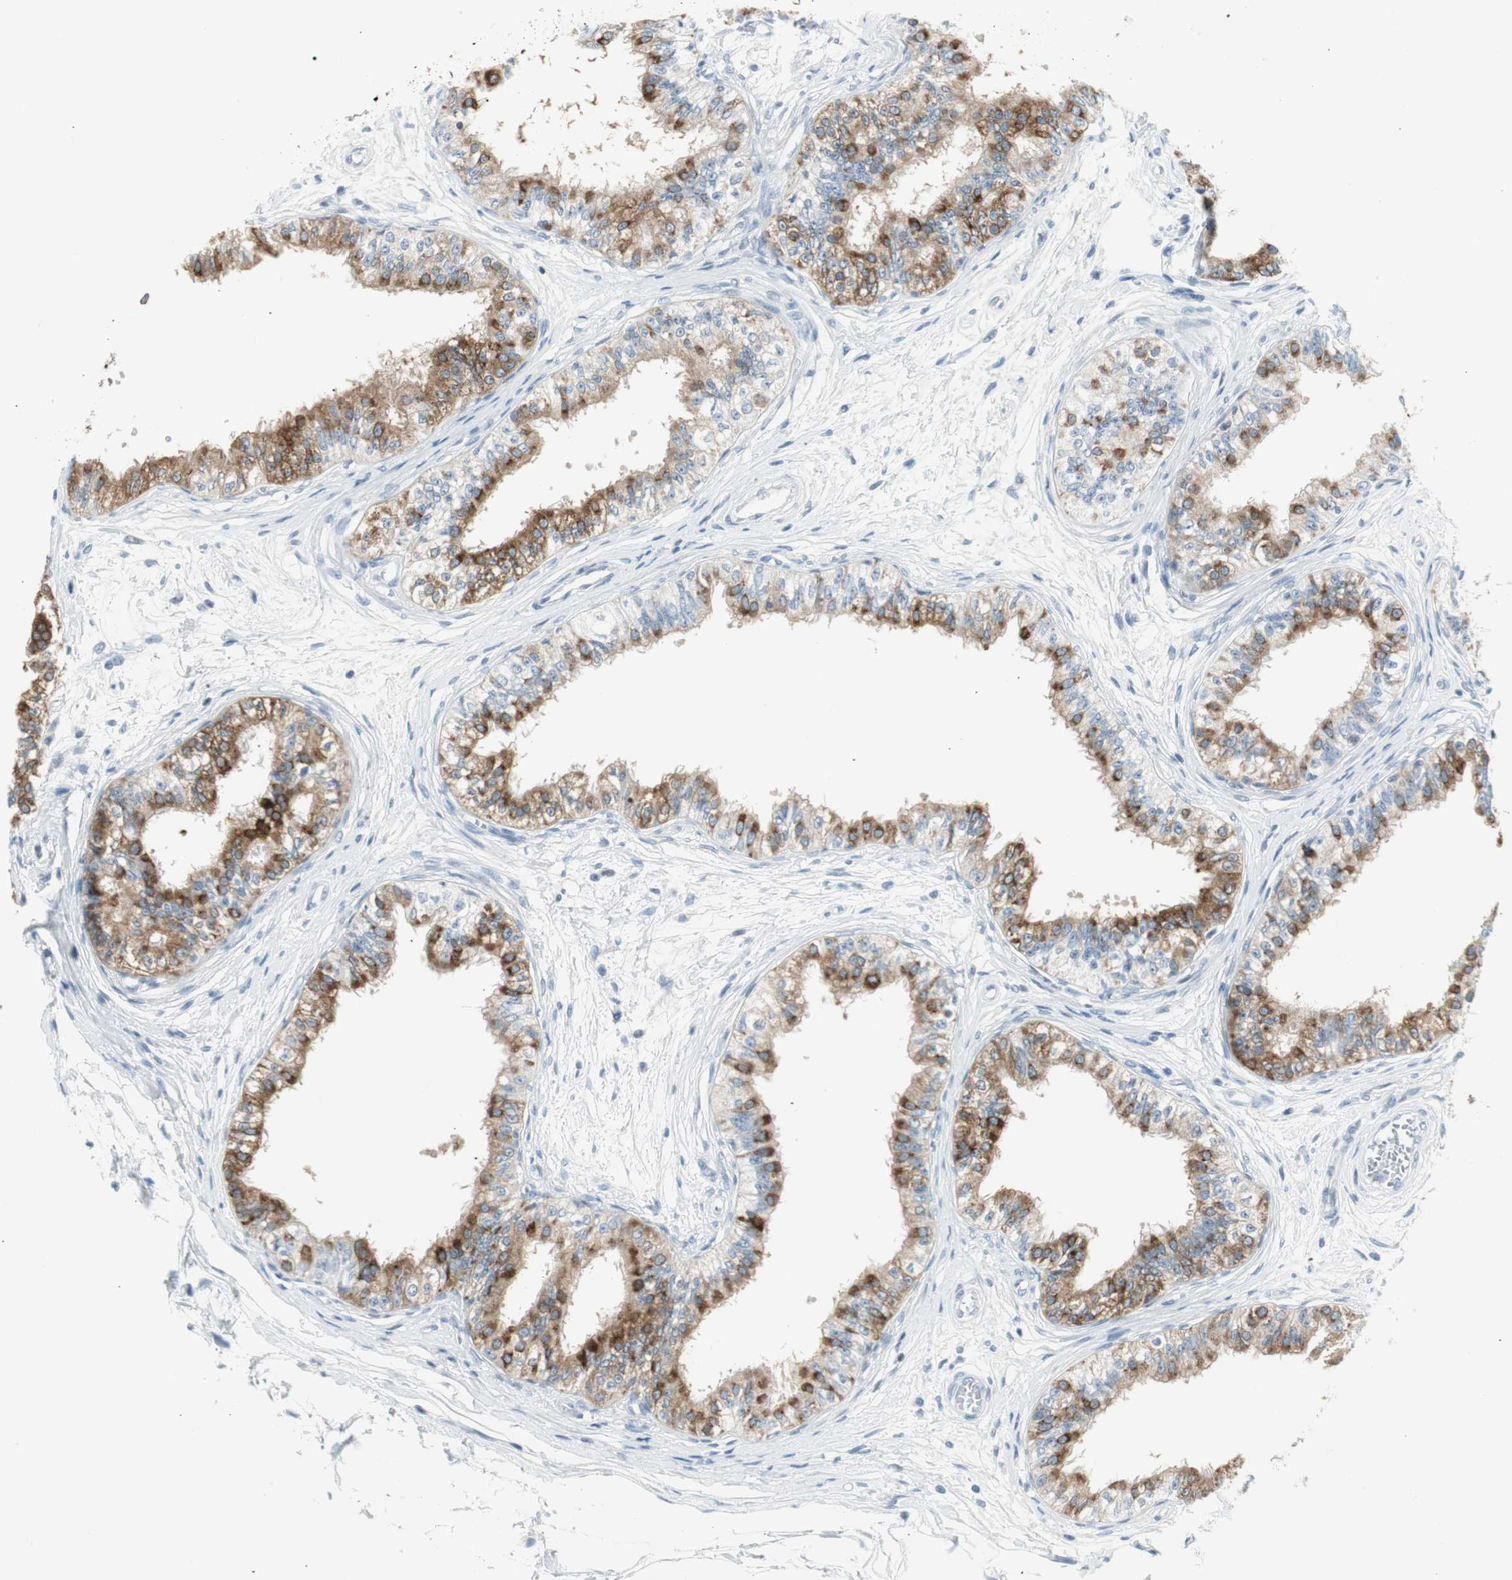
{"staining": {"intensity": "strong", "quantity": ">75%", "location": "cytoplasmic/membranous"}, "tissue": "epididymis", "cell_type": "Glandular cells", "image_type": "normal", "snomed": [{"axis": "morphology", "description": "Normal tissue, NOS"}, {"axis": "morphology", "description": "Adenocarcinoma, metastatic, NOS"}, {"axis": "topography", "description": "Testis"}, {"axis": "topography", "description": "Epididymis"}], "caption": "Brown immunohistochemical staining in benign epididymis exhibits strong cytoplasmic/membranous positivity in approximately >75% of glandular cells.", "gene": "AGR2", "patient": {"sex": "male", "age": 26}}